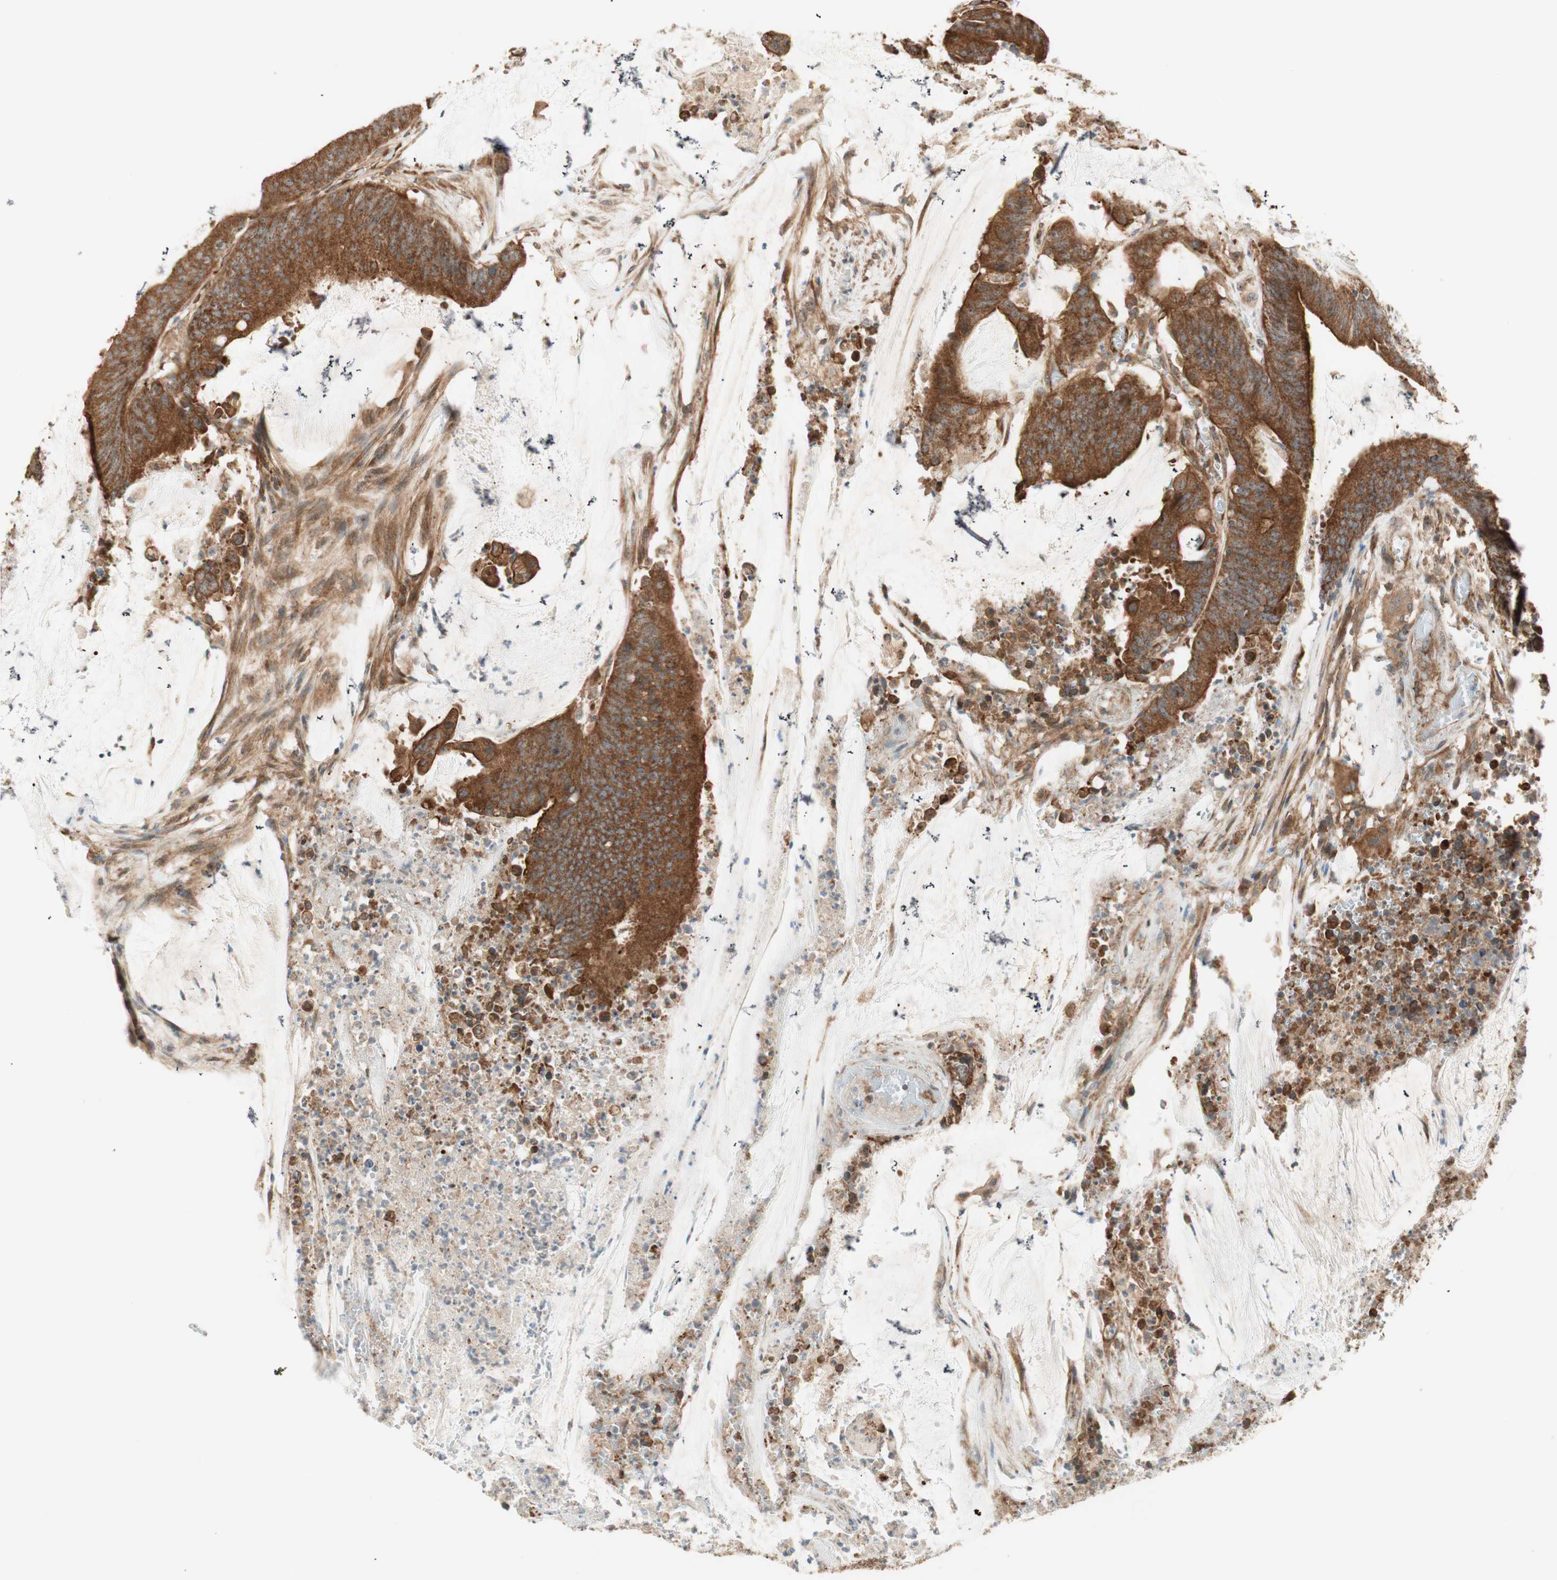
{"staining": {"intensity": "strong", "quantity": ">75%", "location": "cytoplasmic/membranous"}, "tissue": "colorectal cancer", "cell_type": "Tumor cells", "image_type": "cancer", "snomed": [{"axis": "morphology", "description": "Adenocarcinoma, NOS"}, {"axis": "topography", "description": "Rectum"}], "caption": "A micrograph of colorectal adenocarcinoma stained for a protein shows strong cytoplasmic/membranous brown staining in tumor cells.", "gene": "CTTNBP2NL", "patient": {"sex": "female", "age": 66}}